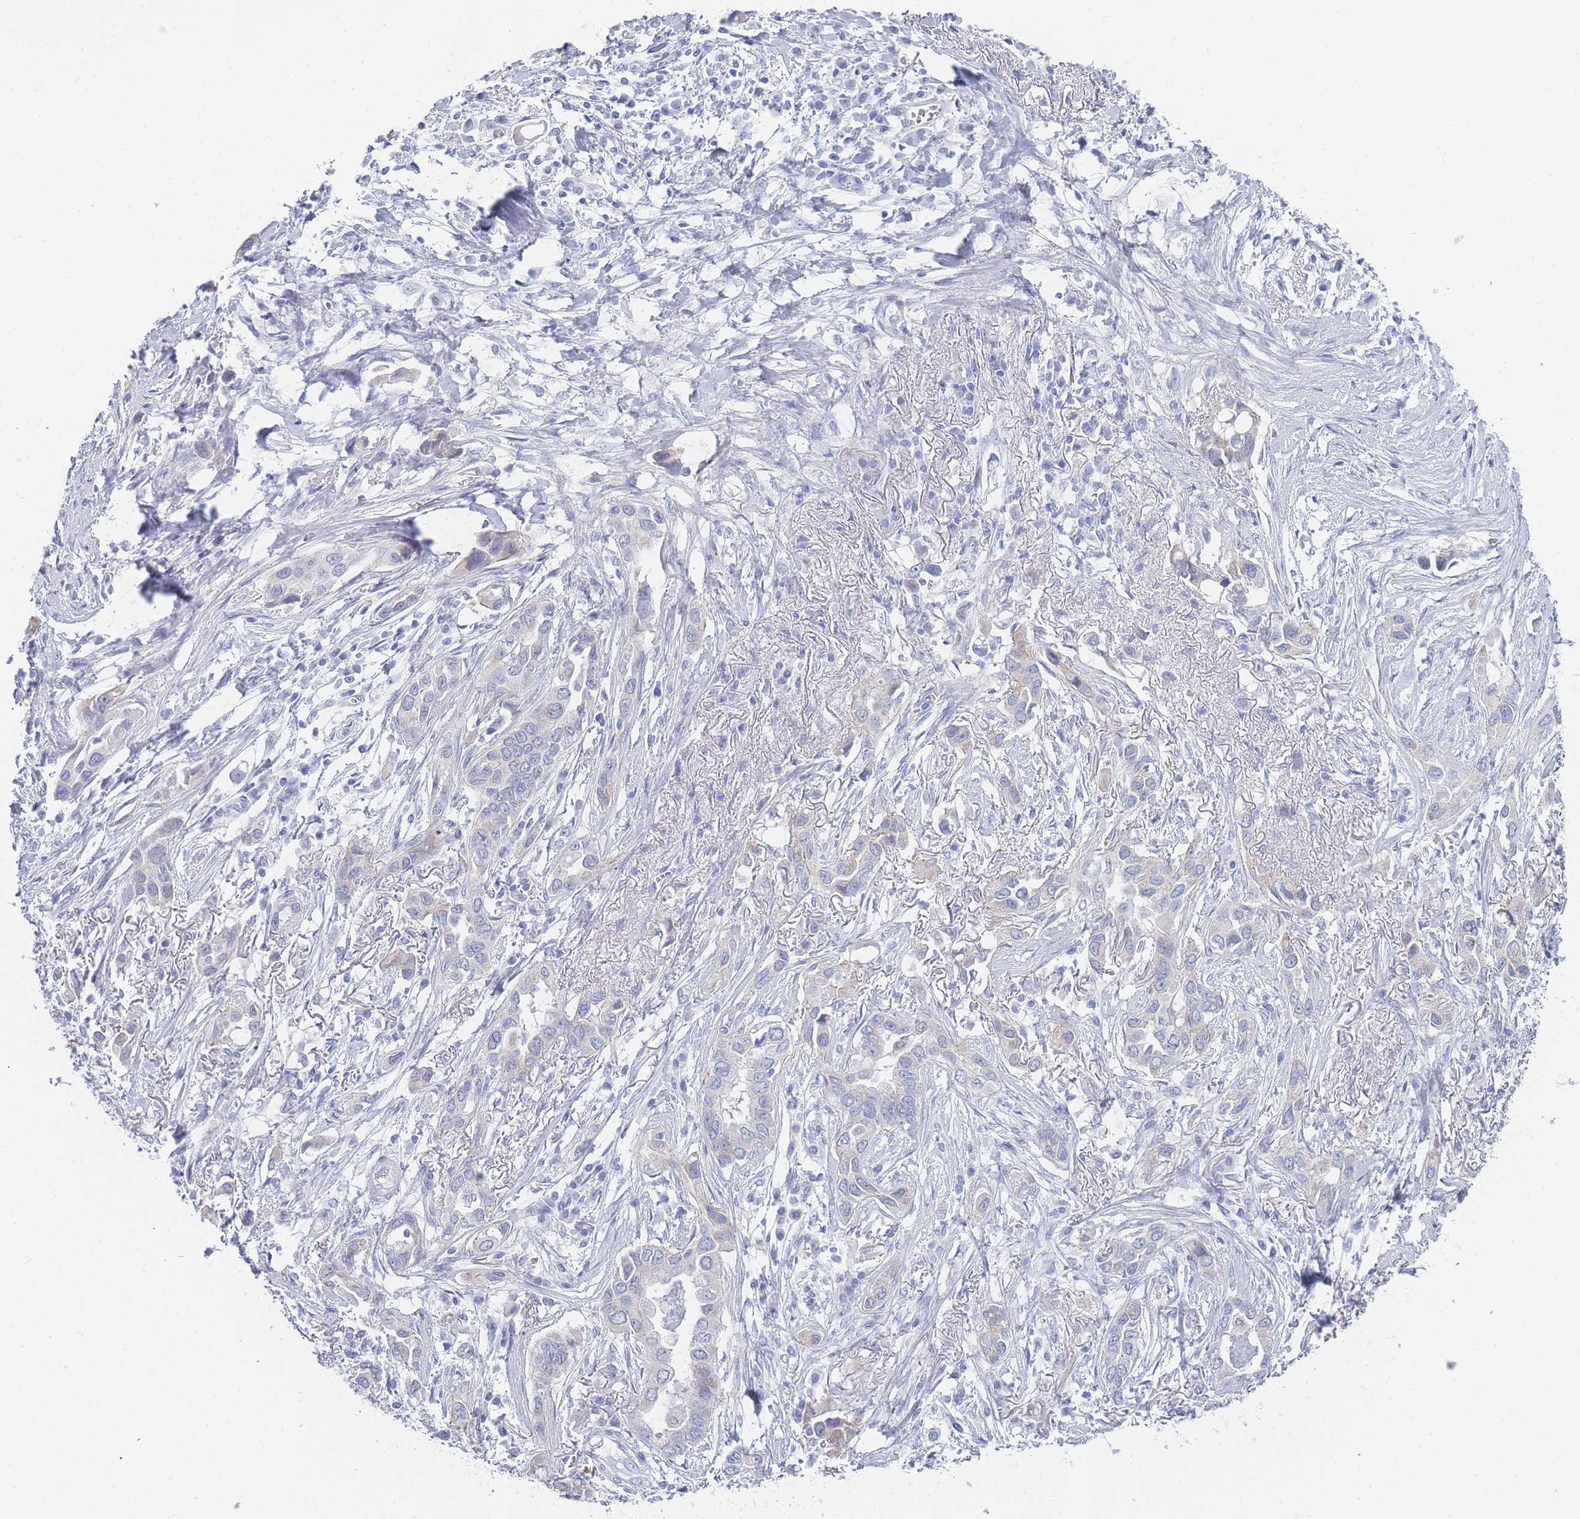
{"staining": {"intensity": "negative", "quantity": "none", "location": "none"}, "tissue": "lung cancer", "cell_type": "Tumor cells", "image_type": "cancer", "snomed": [{"axis": "morphology", "description": "Adenocarcinoma, NOS"}, {"axis": "topography", "description": "Lung"}], "caption": "Immunohistochemistry of lung adenocarcinoma exhibits no expression in tumor cells.", "gene": "IMPG1", "patient": {"sex": "female", "age": 76}}